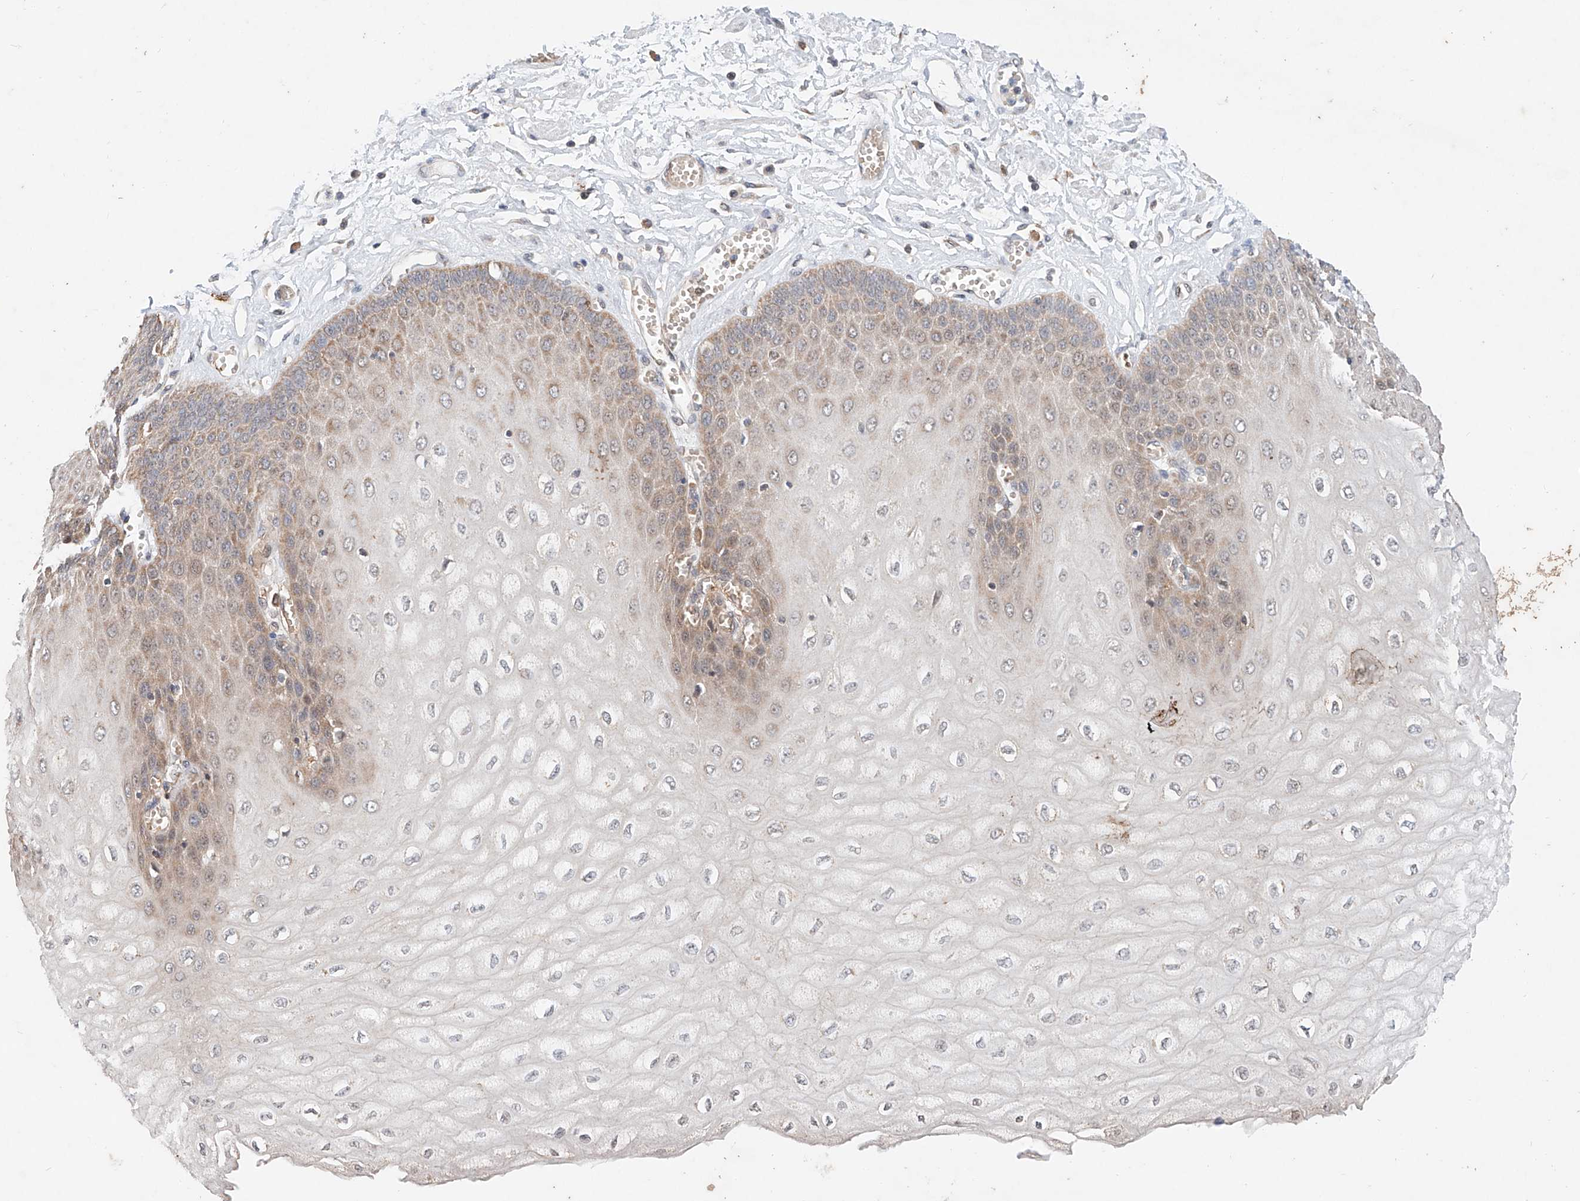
{"staining": {"intensity": "moderate", "quantity": "25%-75%", "location": "cytoplasmic/membranous"}, "tissue": "esophagus", "cell_type": "Squamous epithelial cells", "image_type": "normal", "snomed": [{"axis": "morphology", "description": "Normal tissue, NOS"}, {"axis": "topography", "description": "Esophagus"}], "caption": "This micrograph demonstrates benign esophagus stained with immunohistochemistry to label a protein in brown. The cytoplasmic/membranous of squamous epithelial cells show moderate positivity for the protein. Nuclei are counter-stained blue.", "gene": "FASTK", "patient": {"sex": "male", "age": 60}}